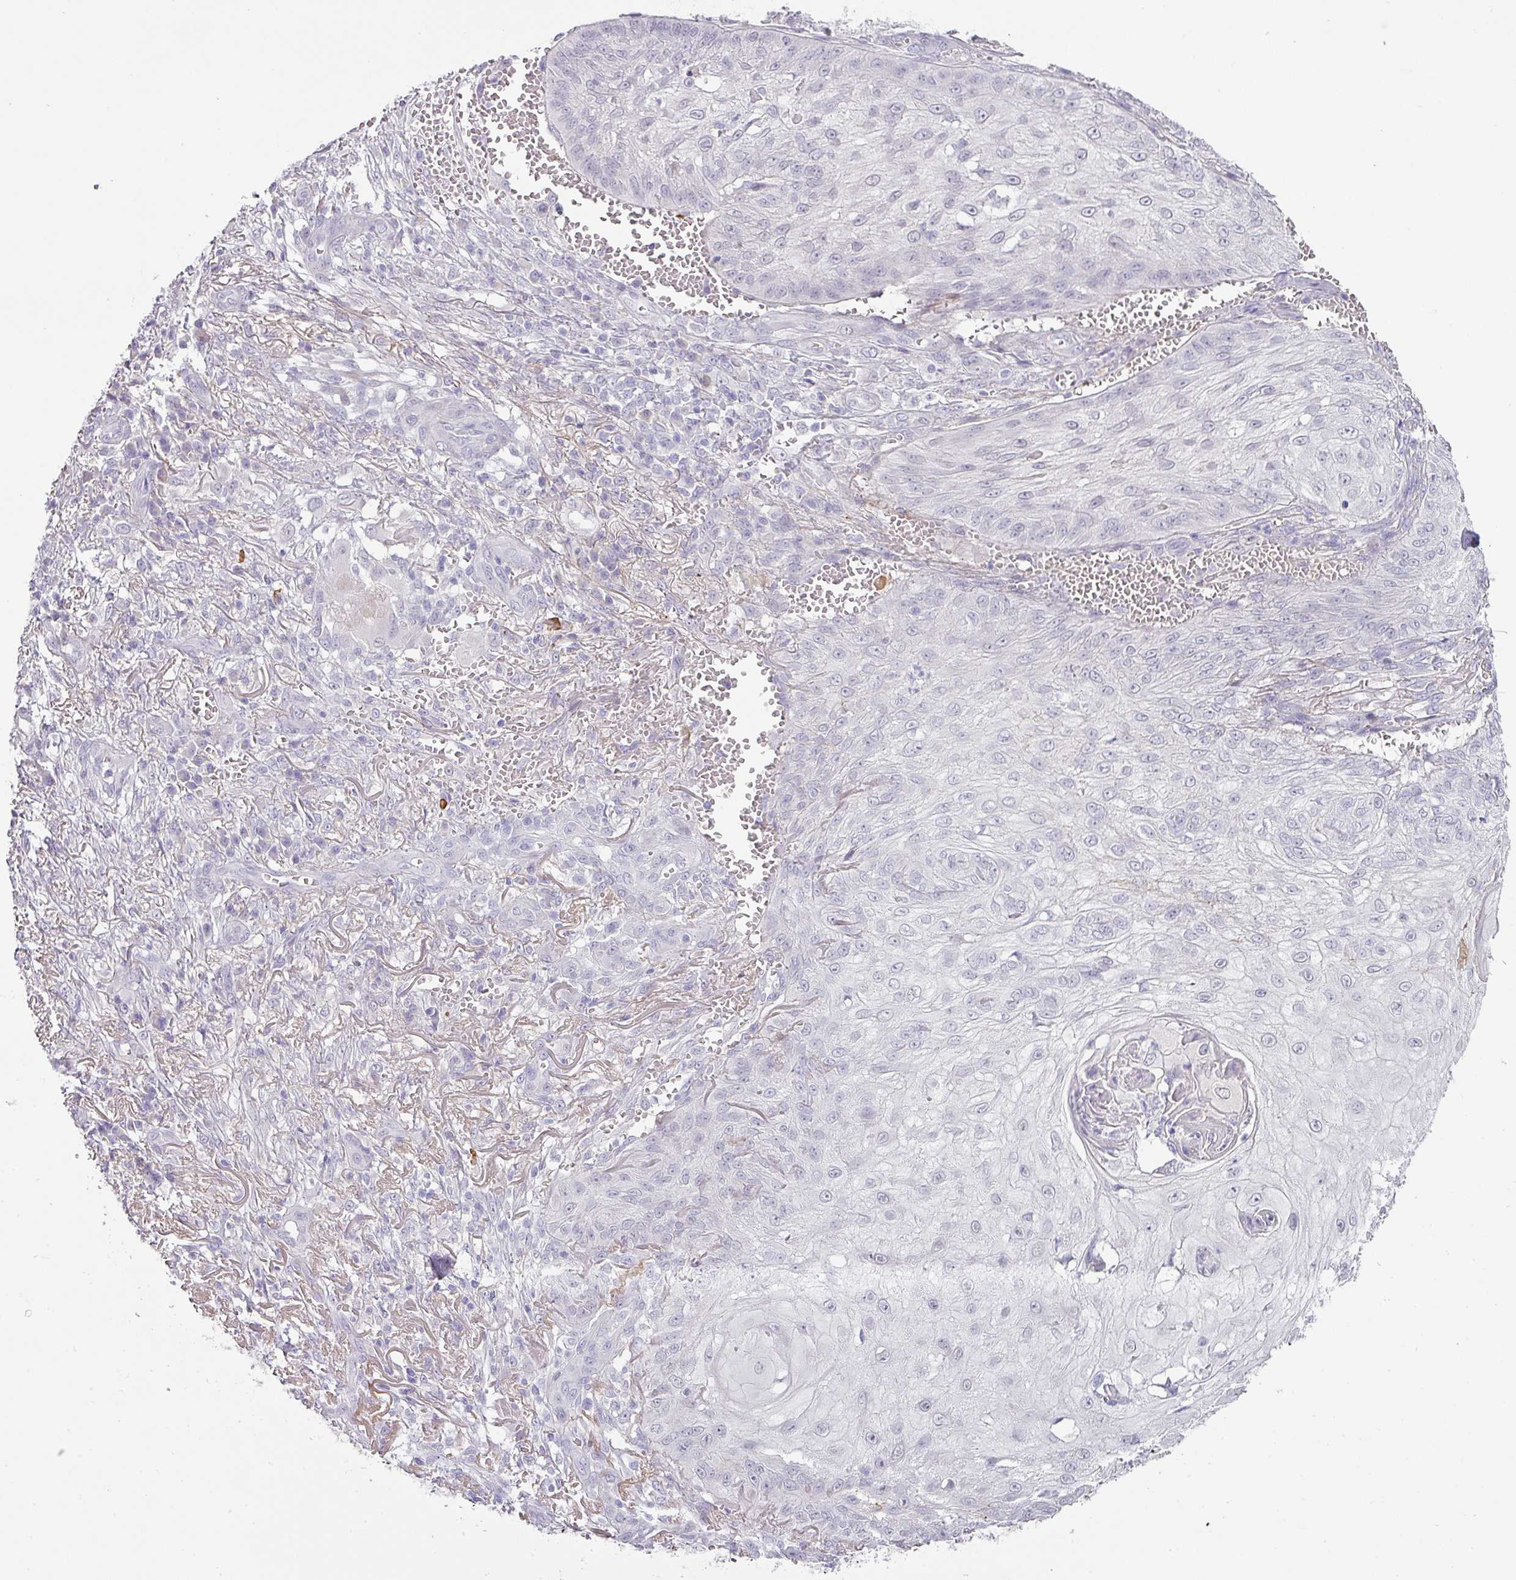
{"staining": {"intensity": "negative", "quantity": "none", "location": "none"}, "tissue": "skin cancer", "cell_type": "Tumor cells", "image_type": "cancer", "snomed": [{"axis": "morphology", "description": "Squamous cell carcinoma, NOS"}, {"axis": "topography", "description": "Skin"}], "caption": "This is an immunohistochemistry (IHC) image of squamous cell carcinoma (skin). There is no staining in tumor cells.", "gene": "FGF17", "patient": {"sex": "male", "age": 70}}